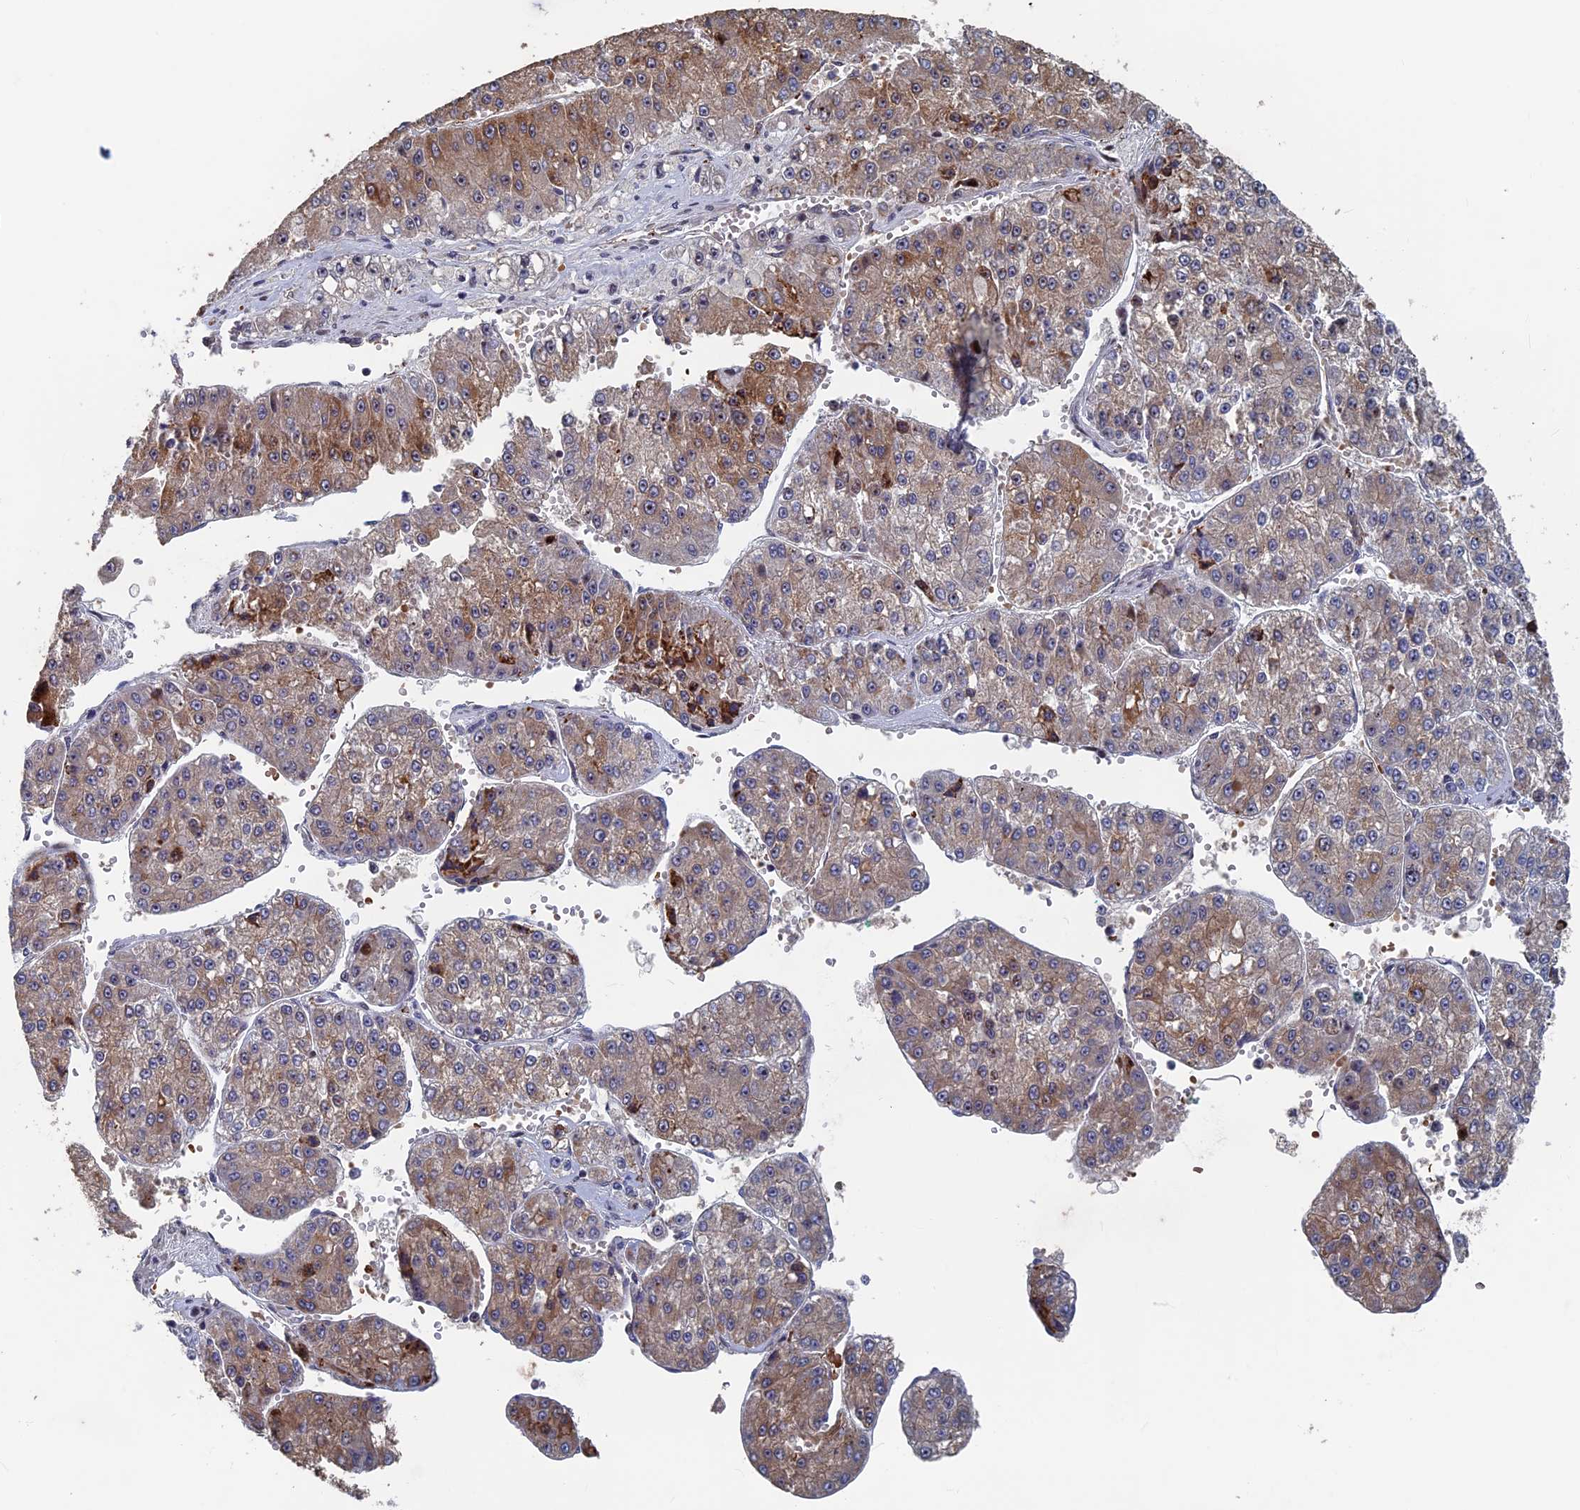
{"staining": {"intensity": "moderate", "quantity": ">75%", "location": "cytoplasmic/membranous"}, "tissue": "liver cancer", "cell_type": "Tumor cells", "image_type": "cancer", "snomed": [{"axis": "morphology", "description": "Carcinoma, Hepatocellular, NOS"}, {"axis": "topography", "description": "Liver"}], "caption": "Human liver hepatocellular carcinoma stained for a protein (brown) shows moderate cytoplasmic/membranous positive positivity in about >75% of tumor cells.", "gene": "SH3D21", "patient": {"sex": "female", "age": 73}}